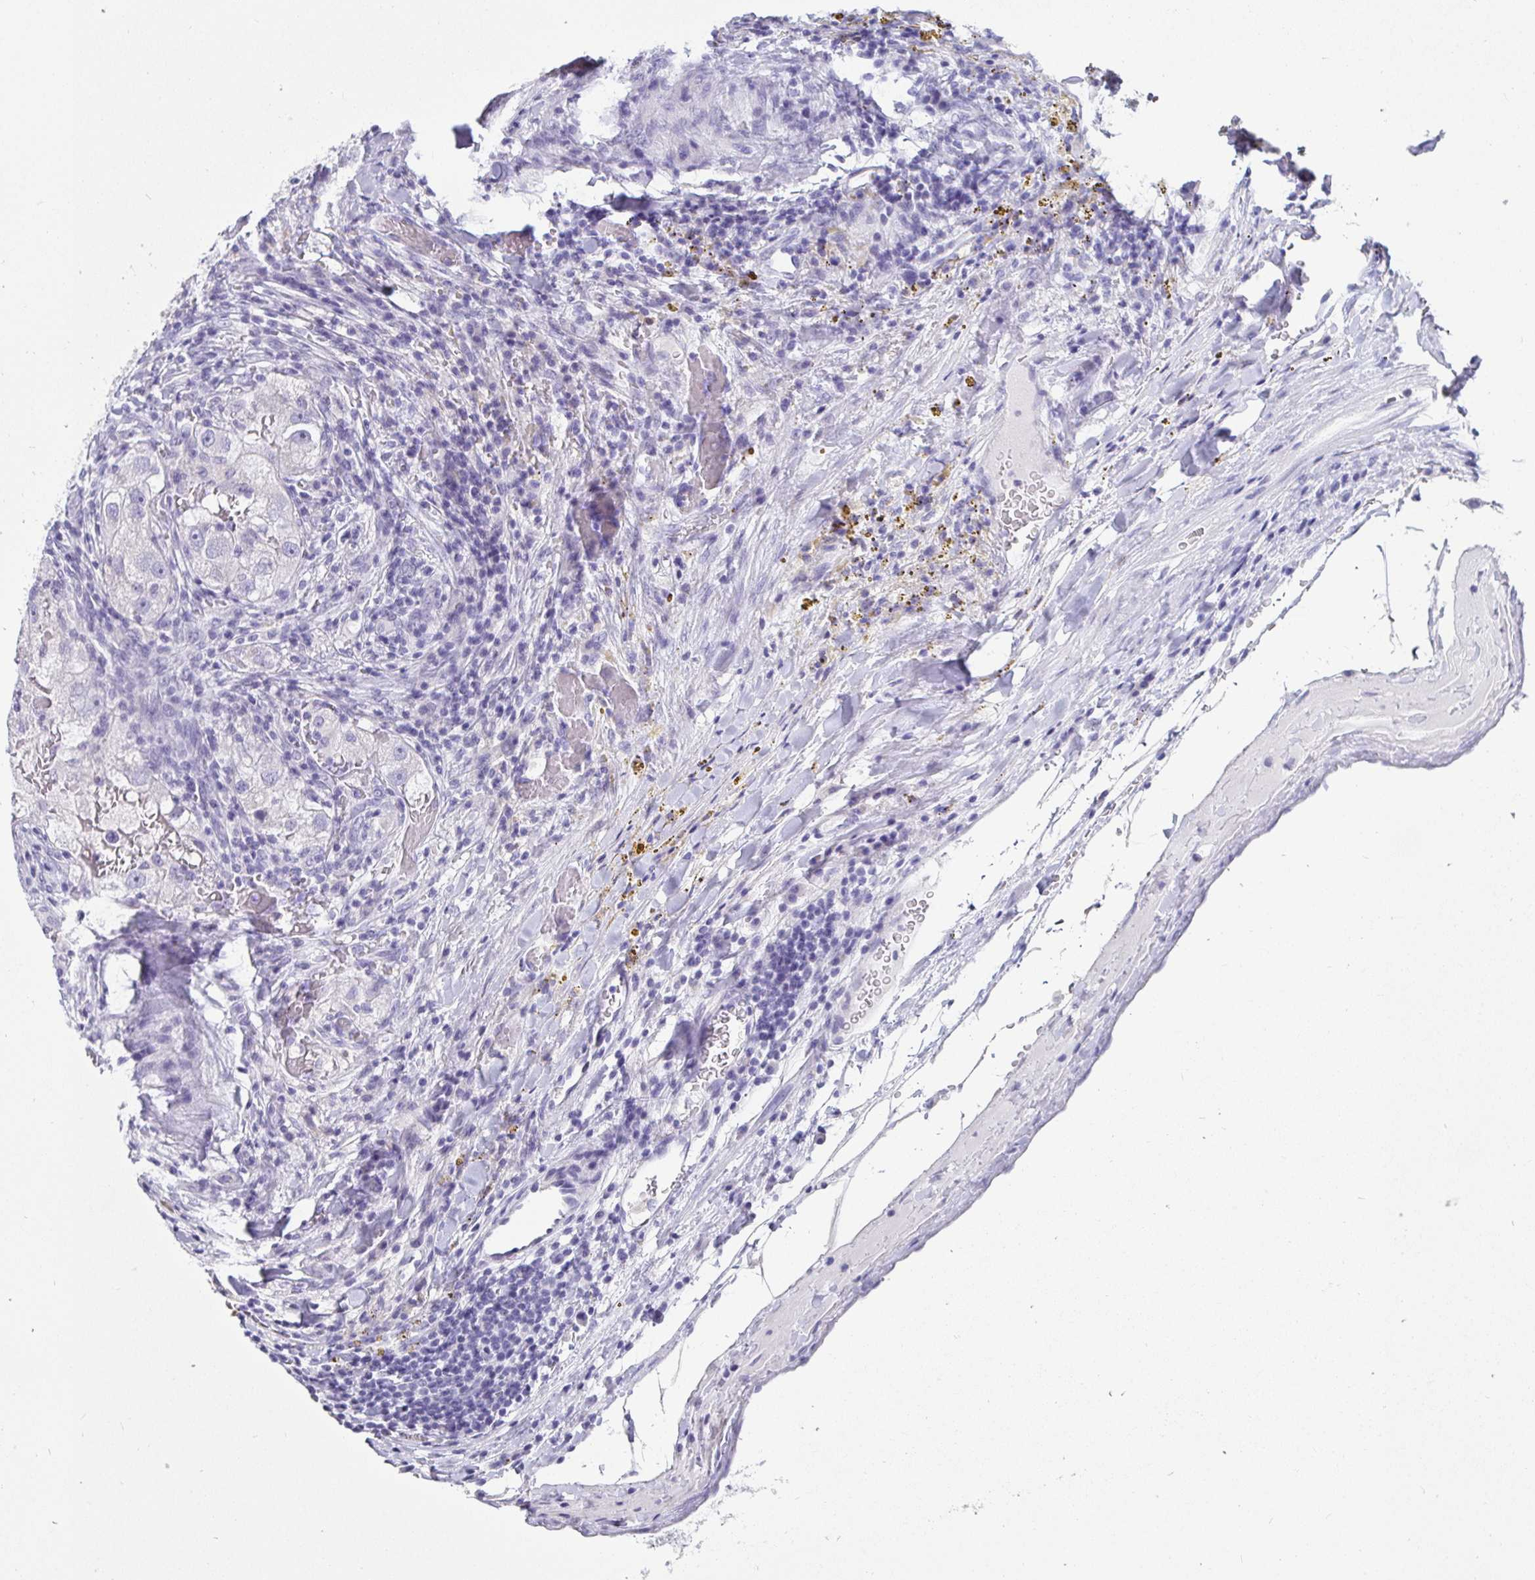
{"staining": {"intensity": "negative", "quantity": "none", "location": "none"}, "tissue": "renal cancer", "cell_type": "Tumor cells", "image_type": "cancer", "snomed": [{"axis": "morphology", "description": "Adenocarcinoma, NOS"}, {"axis": "topography", "description": "Kidney"}], "caption": "High magnification brightfield microscopy of adenocarcinoma (renal) stained with DAB (brown) and counterstained with hematoxylin (blue): tumor cells show no significant staining.", "gene": "ZPBP2", "patient": {"sex": "male", "age": 63}}